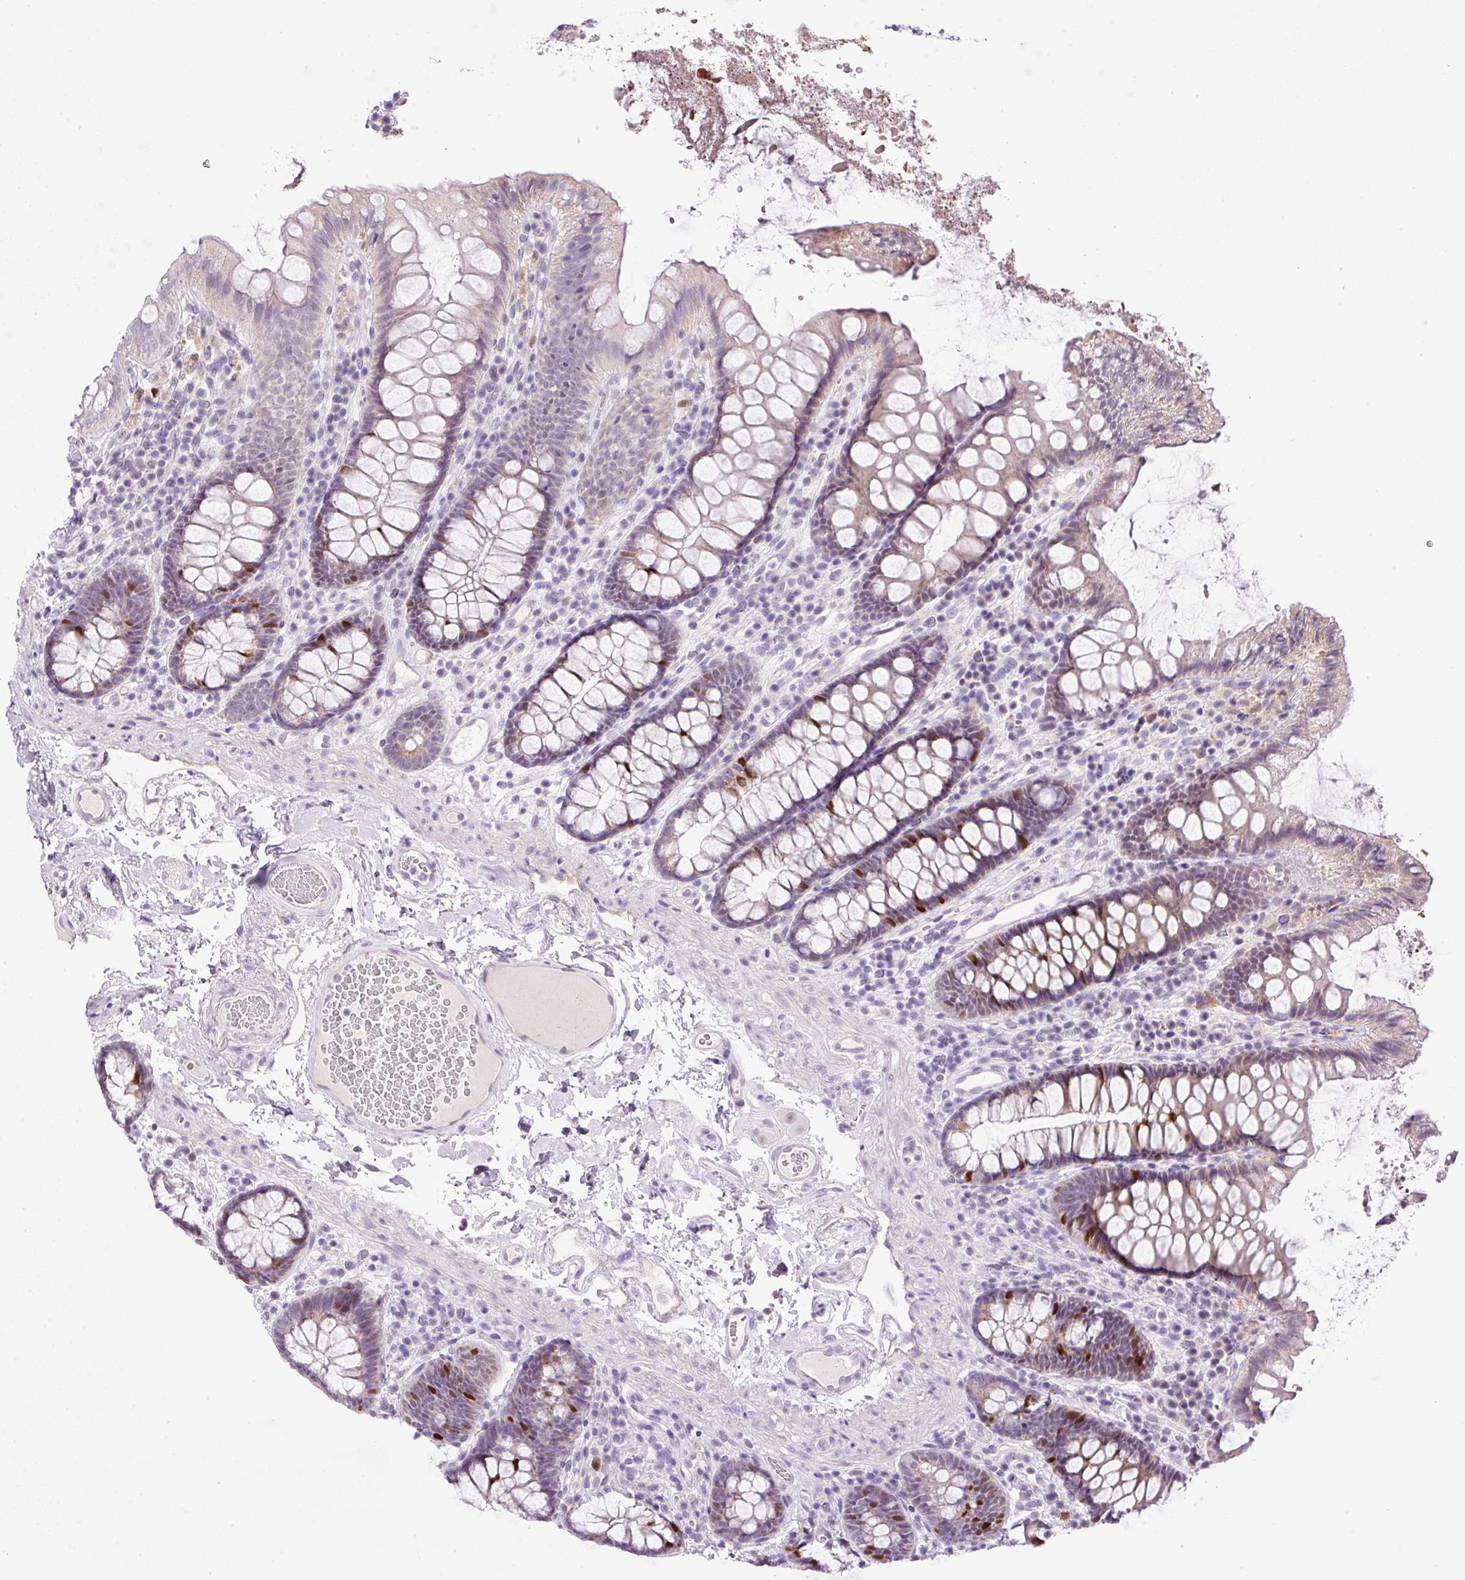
{"staining": {"intensity": "negative", "quantity": "none", "location": "none"}, "tissue": "colon", "cell_type": "Endothelial cells", "image_type": "normal", "snomed": [{"axis": "morphology", "description": "Normal tissue, NOS"}, {"axis": "topography", "description": "Colon"}], "caption": "Endothelial cells show no significant positivity in benign colon. The staining is performed using DAB brown chromogen with nuclei counter-stained in using hematoxylin.", "gene": "KPNA2", "patient": {"sex": "male", "age": 84}}